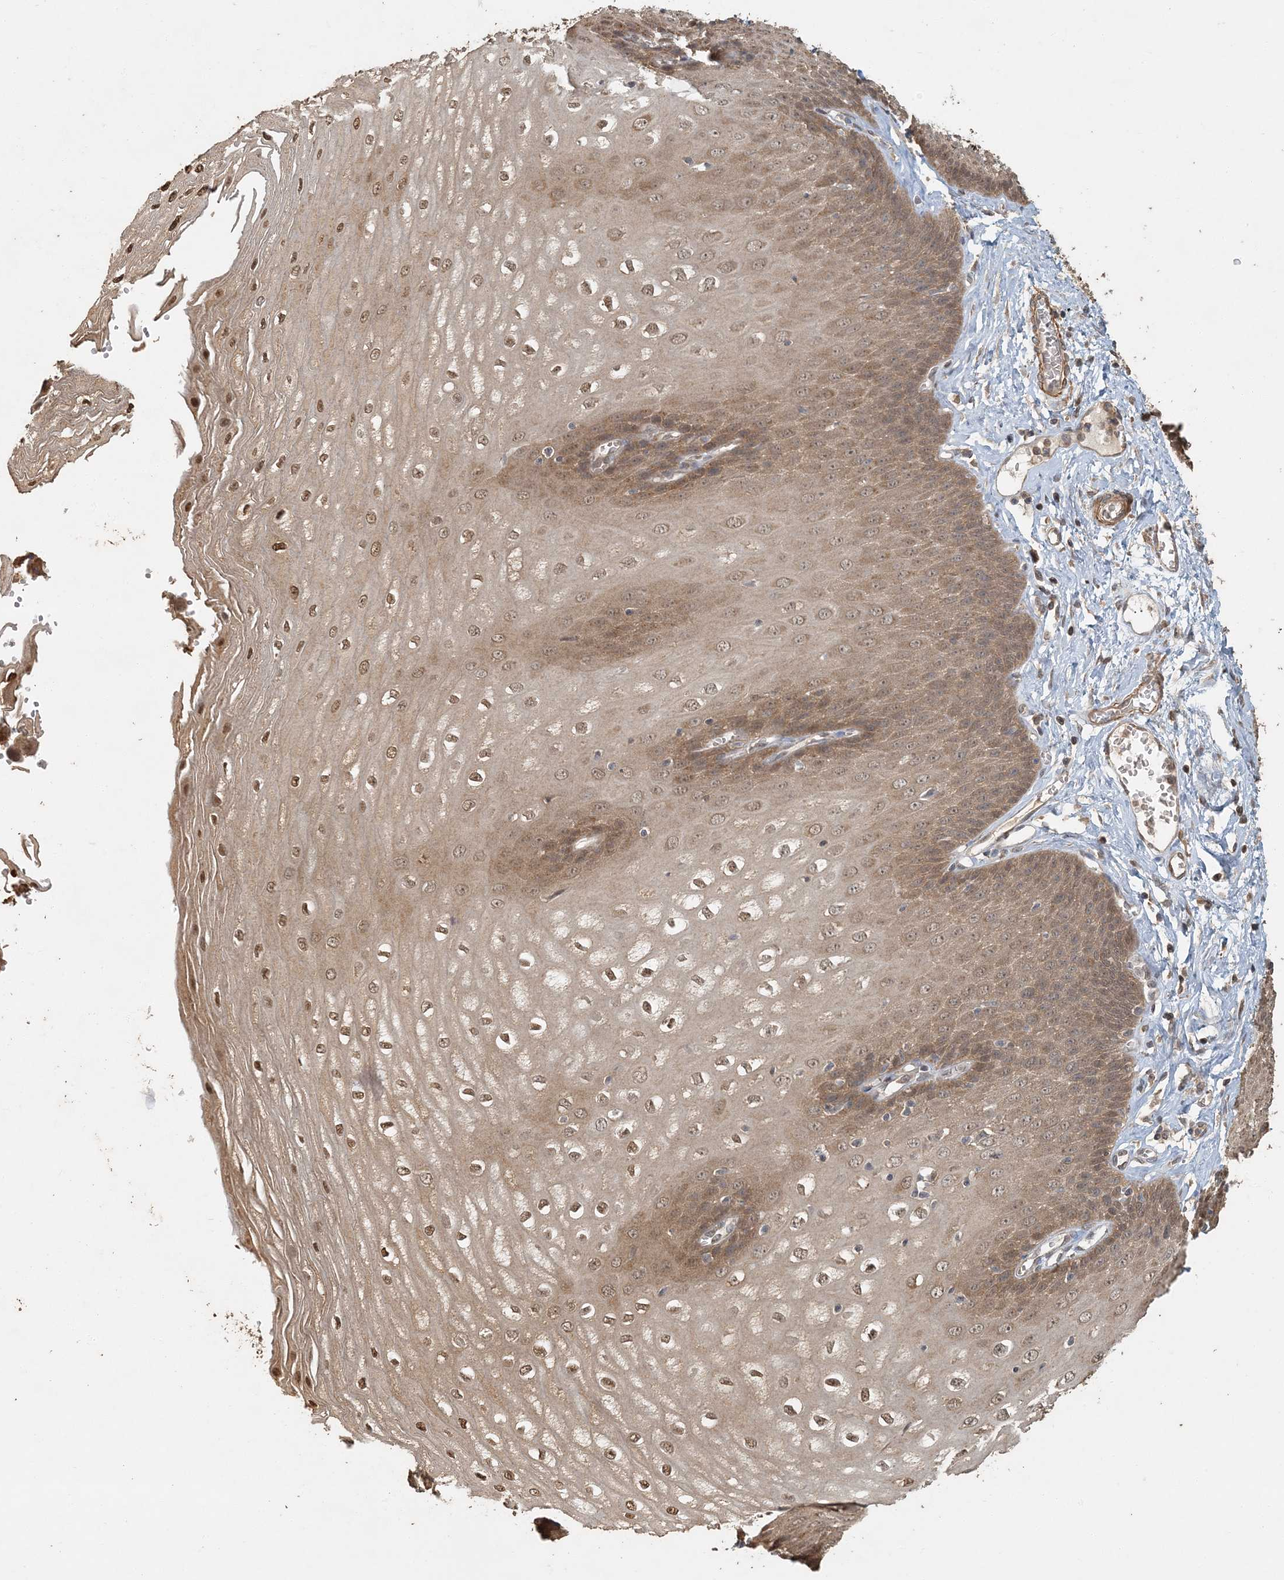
{"staining": {"intensity": "moderate", "quantity": ">75%", "location": "cytoplasmic/membranous,nuclear"}, "tissue": "esophagus", "cell_type": "Squamous epithelial cells", "image_type": "normal", "snomed": [{"axis": "morphology", "description": "Normal tissue, NOS"}, {"axis": "topography", "description": "Esophagus"}], "caption": "Protein staining demonstrates moderate cytoplasmic/membranous,nuclear positivity in approximately >75% of squamous epithelial cells in benign esophagus.", "gene": "AK9", "patient": {"sex": "male", "age": 60}}